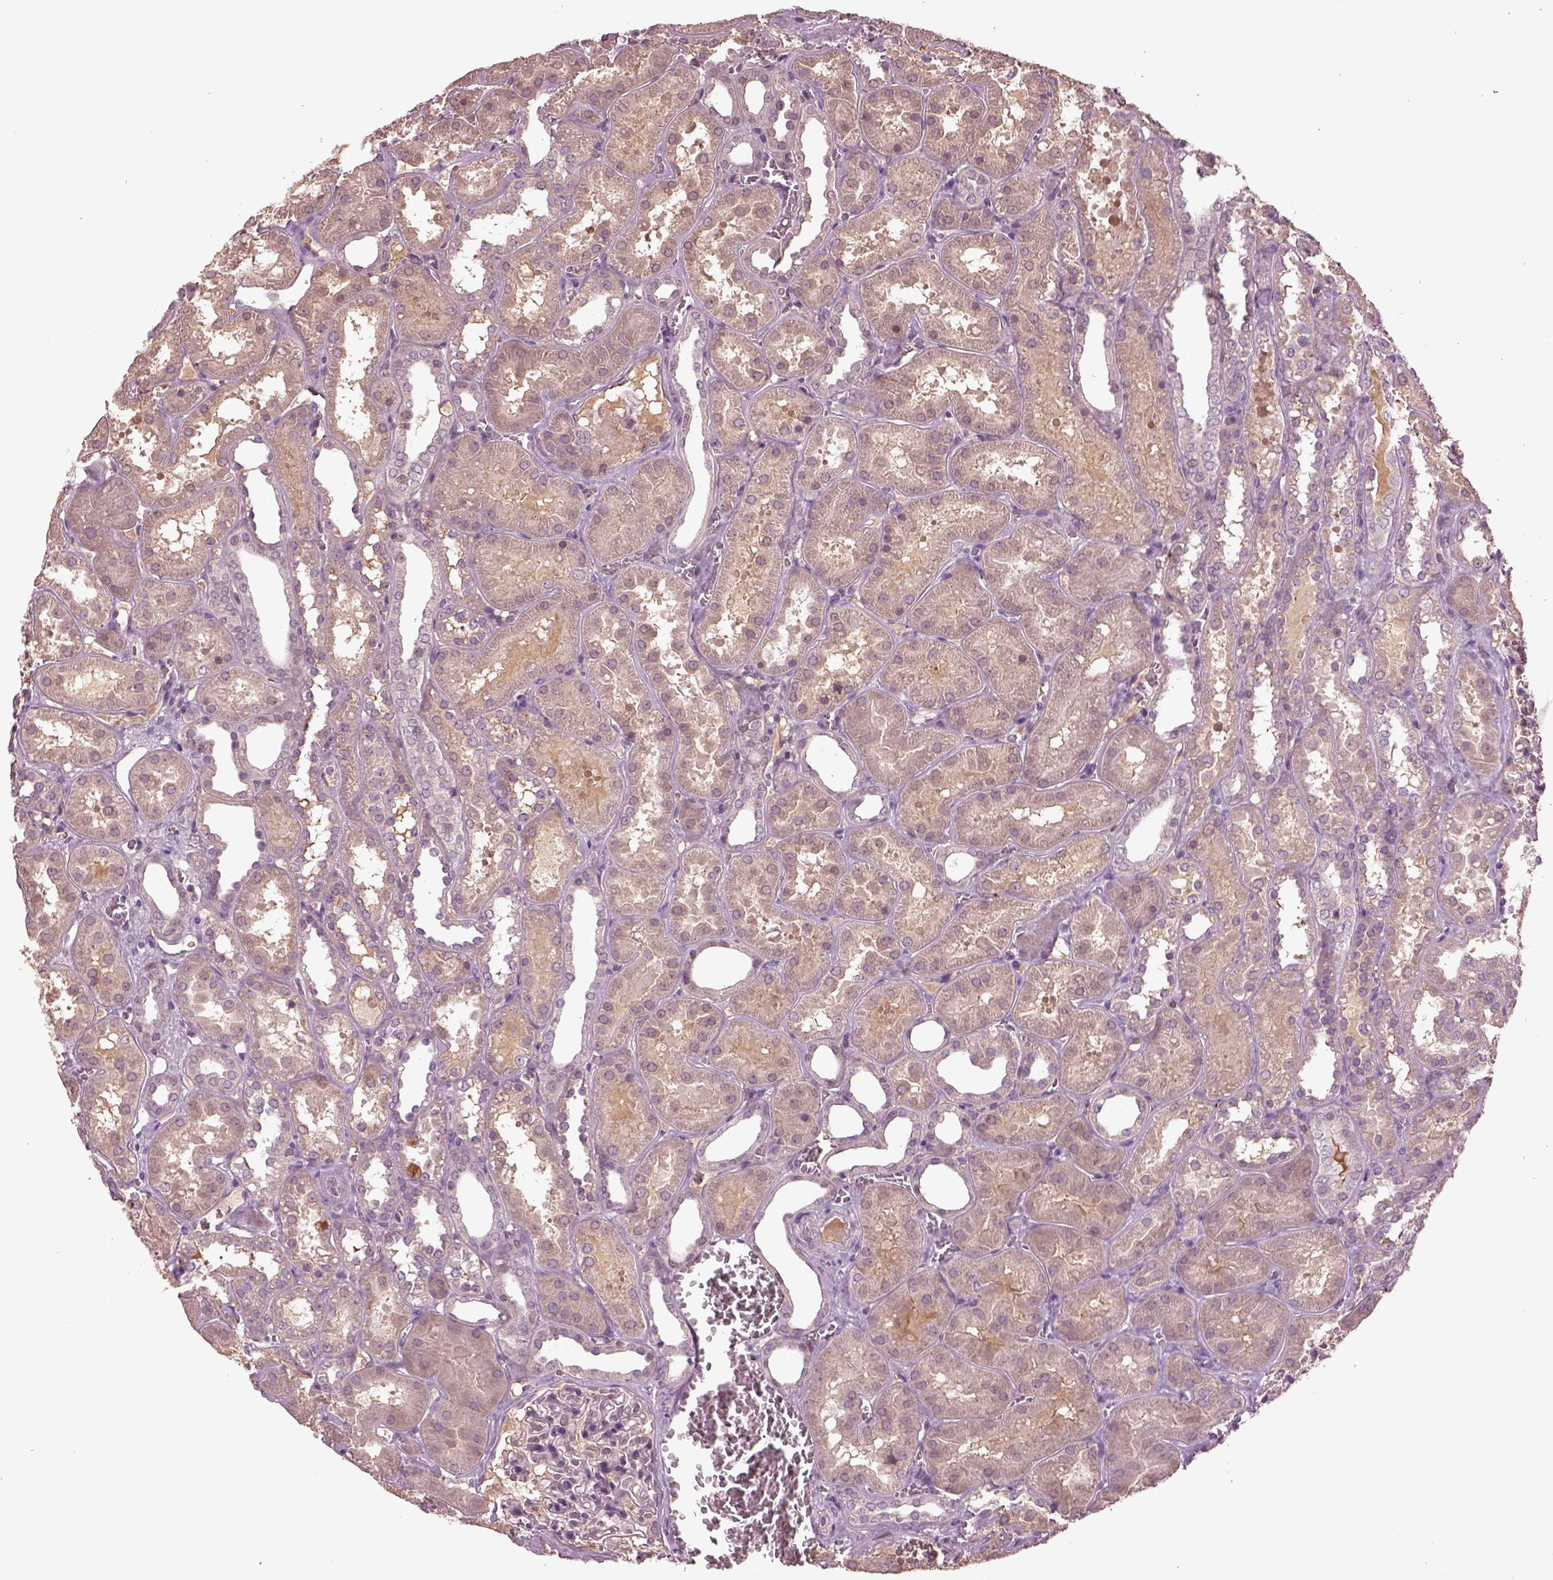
{"staining": {"intensity": "negative", "quantity": "none", "location": "none"}, "tissue": "kidney", "cell_type": "Cells in glomeruli", "image_type": "normal", "snomed": [{"axis": "morphology", "description": "Normal tissue, NOS"}, {"axis": "topography", "description": "Kidney"}], "caption": "This is an immunohistochemistry photomicrograph of unremarkable kidney. There is no positivity in cells in glomeruli.", "gene": "PTX4", "patient": {"sex": "female", "age": 41}}